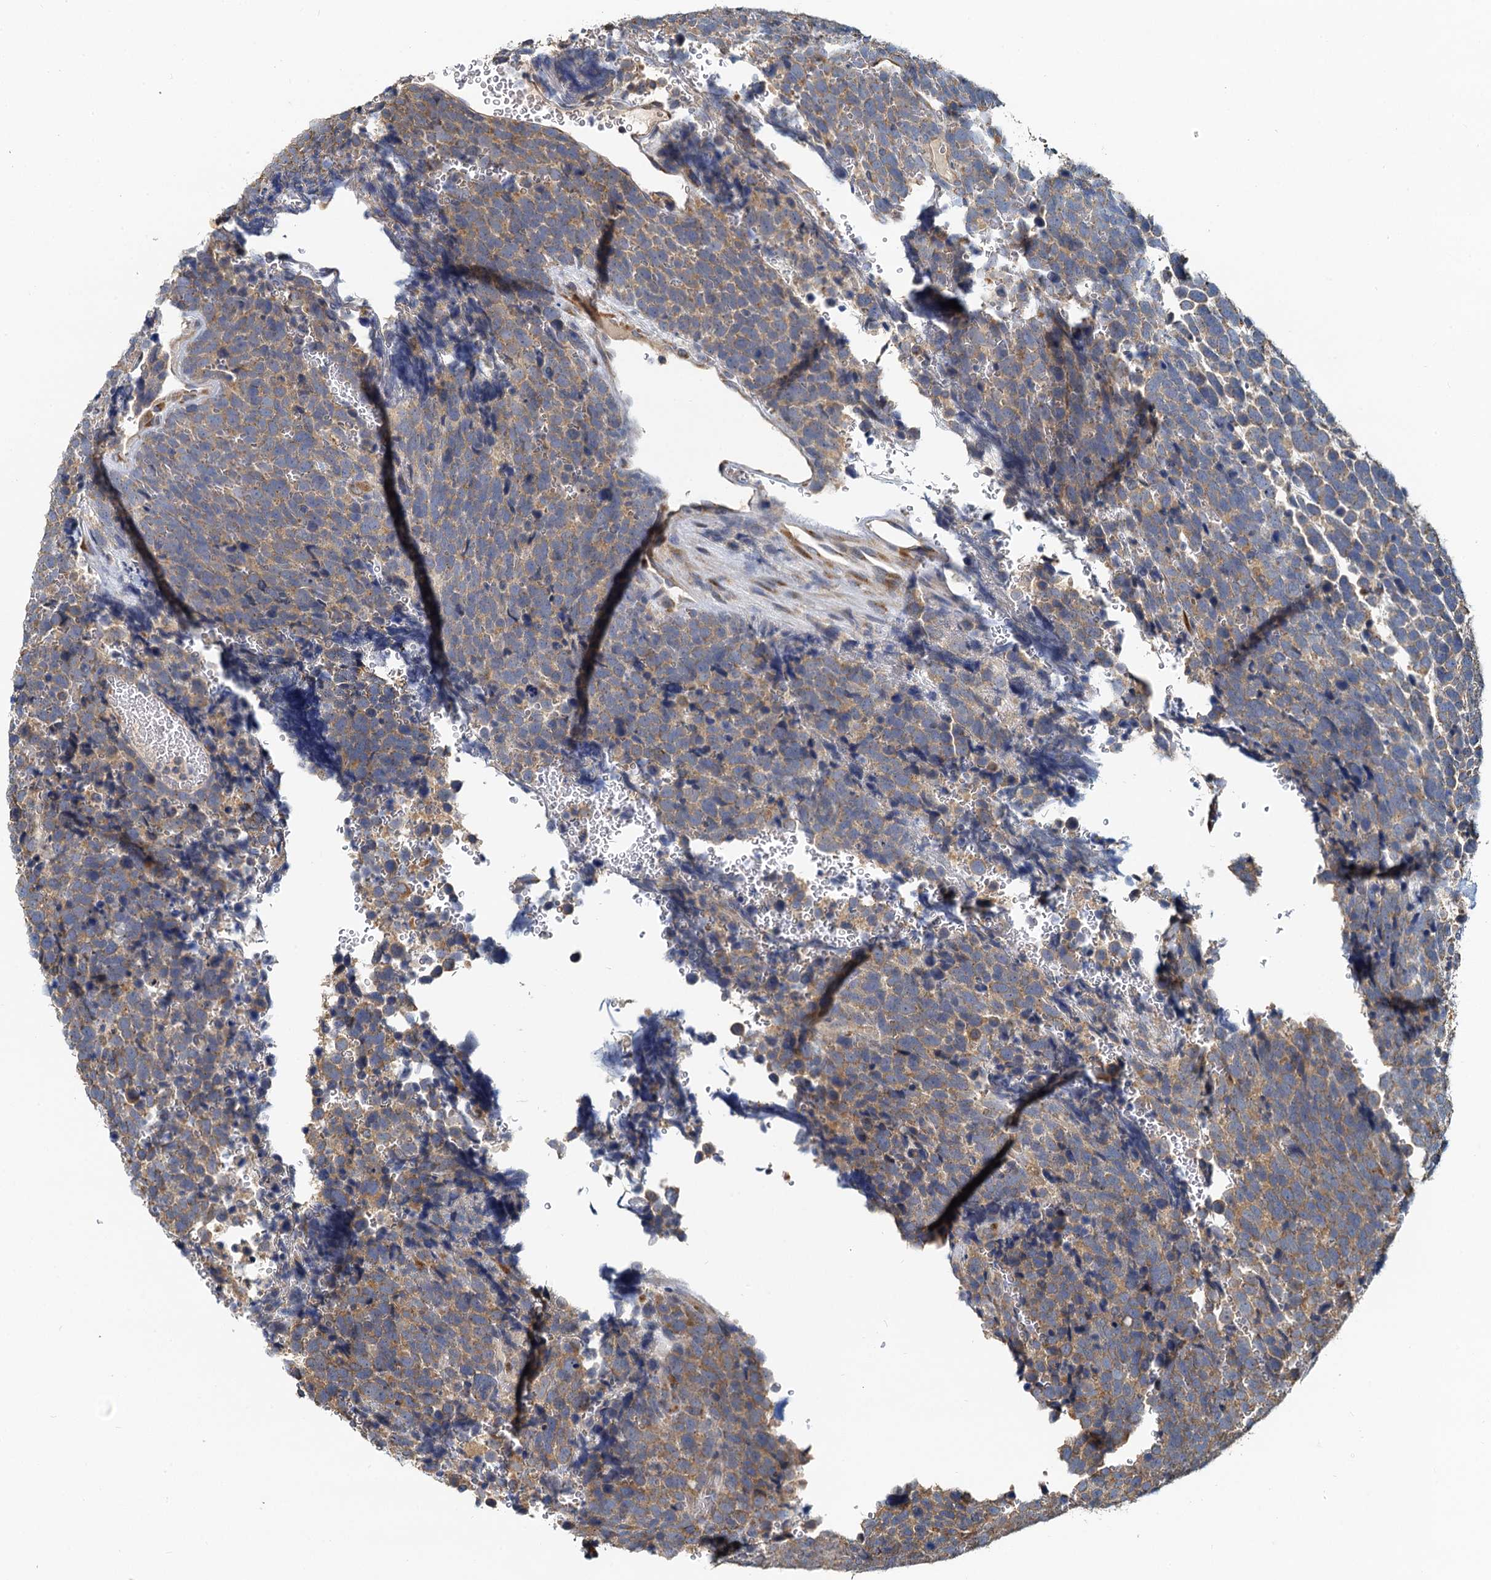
{"staining": {"intensity": "moderate", "quantity": ">75%", "location": "cytoplasmic/membranous"}, "tissue": "urothelial cancer", "cell_type": "Tumor cells", "image_type": "cancer", "snomed": [{"axis": "morphology", "description": "Urothelial carcinoma, High grade"}, {"axis": "topography", "description": "Urinary bladder"}], "caption": "IHC of urothelial carcinoma (high-grade) shows medium levels of moderate cytoplasmic/membranous positivity in approximately >75% of tumor cells. The staining was performed using DAB (3,3'-diaminobenzidine) to visualize the protein expression in brown, while the nuclei were stained in blue with hematoxylin (Magnification: 20x).", "gene": "NKAPD1", "patient": {"sex": "female", "age": 82}}